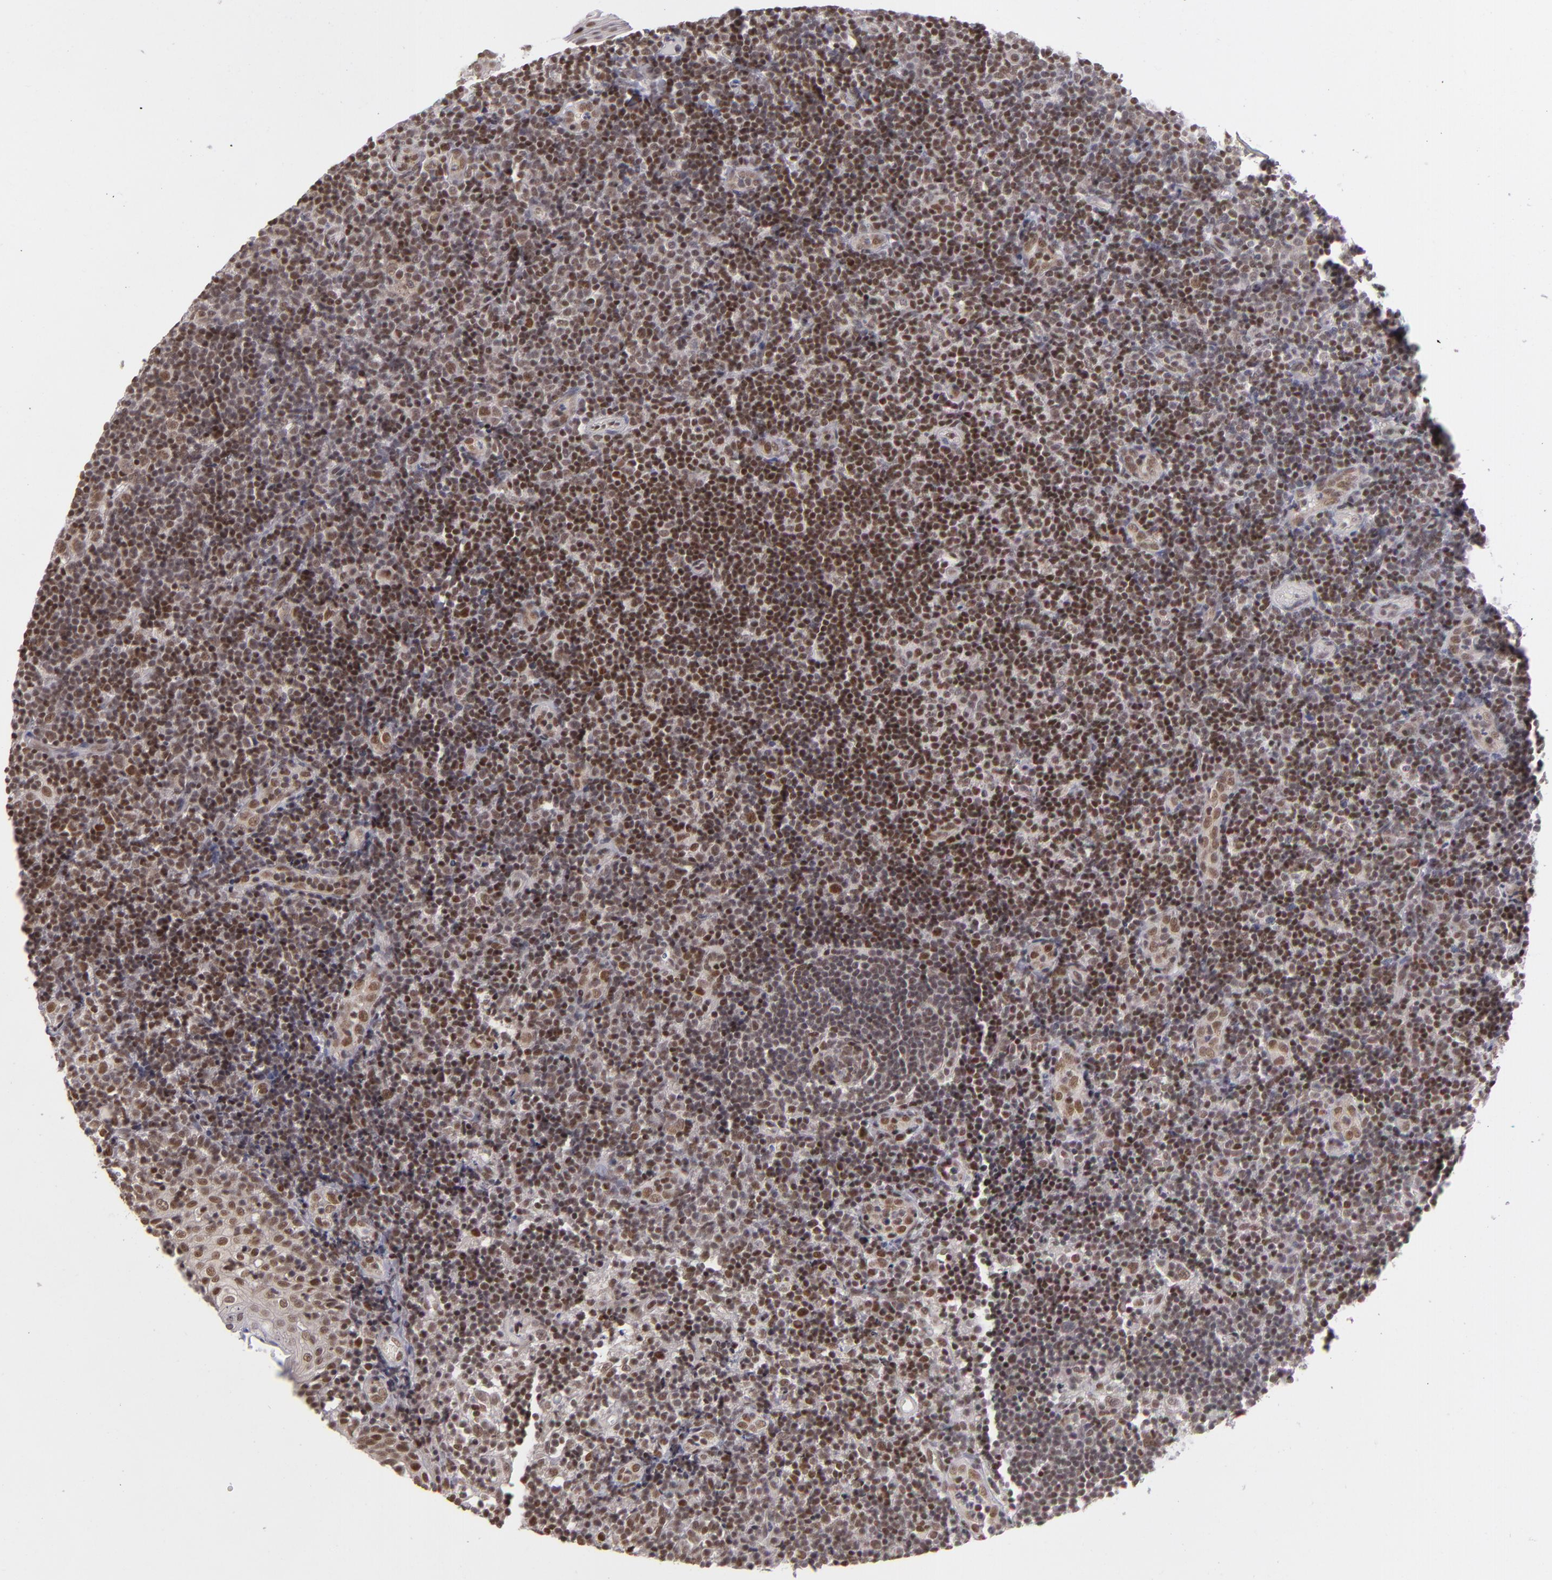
{"staining": {"intensity": "moderate", "quantity": ">75%", "location": "nuclear"}, "tissue": "tonsil", "cell_type": "Germinal center cells", "image_type": "normal", "snomed": [{"axis": "morphology", "description": "Normal tissue, NOS"}, {"axis": "topography", "description": "Tonsil"}], "caption": "Benign tonsil shows moderate nuclear staining in about >75% of germinal center cells, visualized by immunohistochemistry. The protein is stained brown, and the nuclei are stained in blue (DAB (3,3'-diaminobenzidine) IHC with brightfield microscopy, high magnification).", "gene": "MLLT3", "patient": {"sex": "female", "age": 40}}